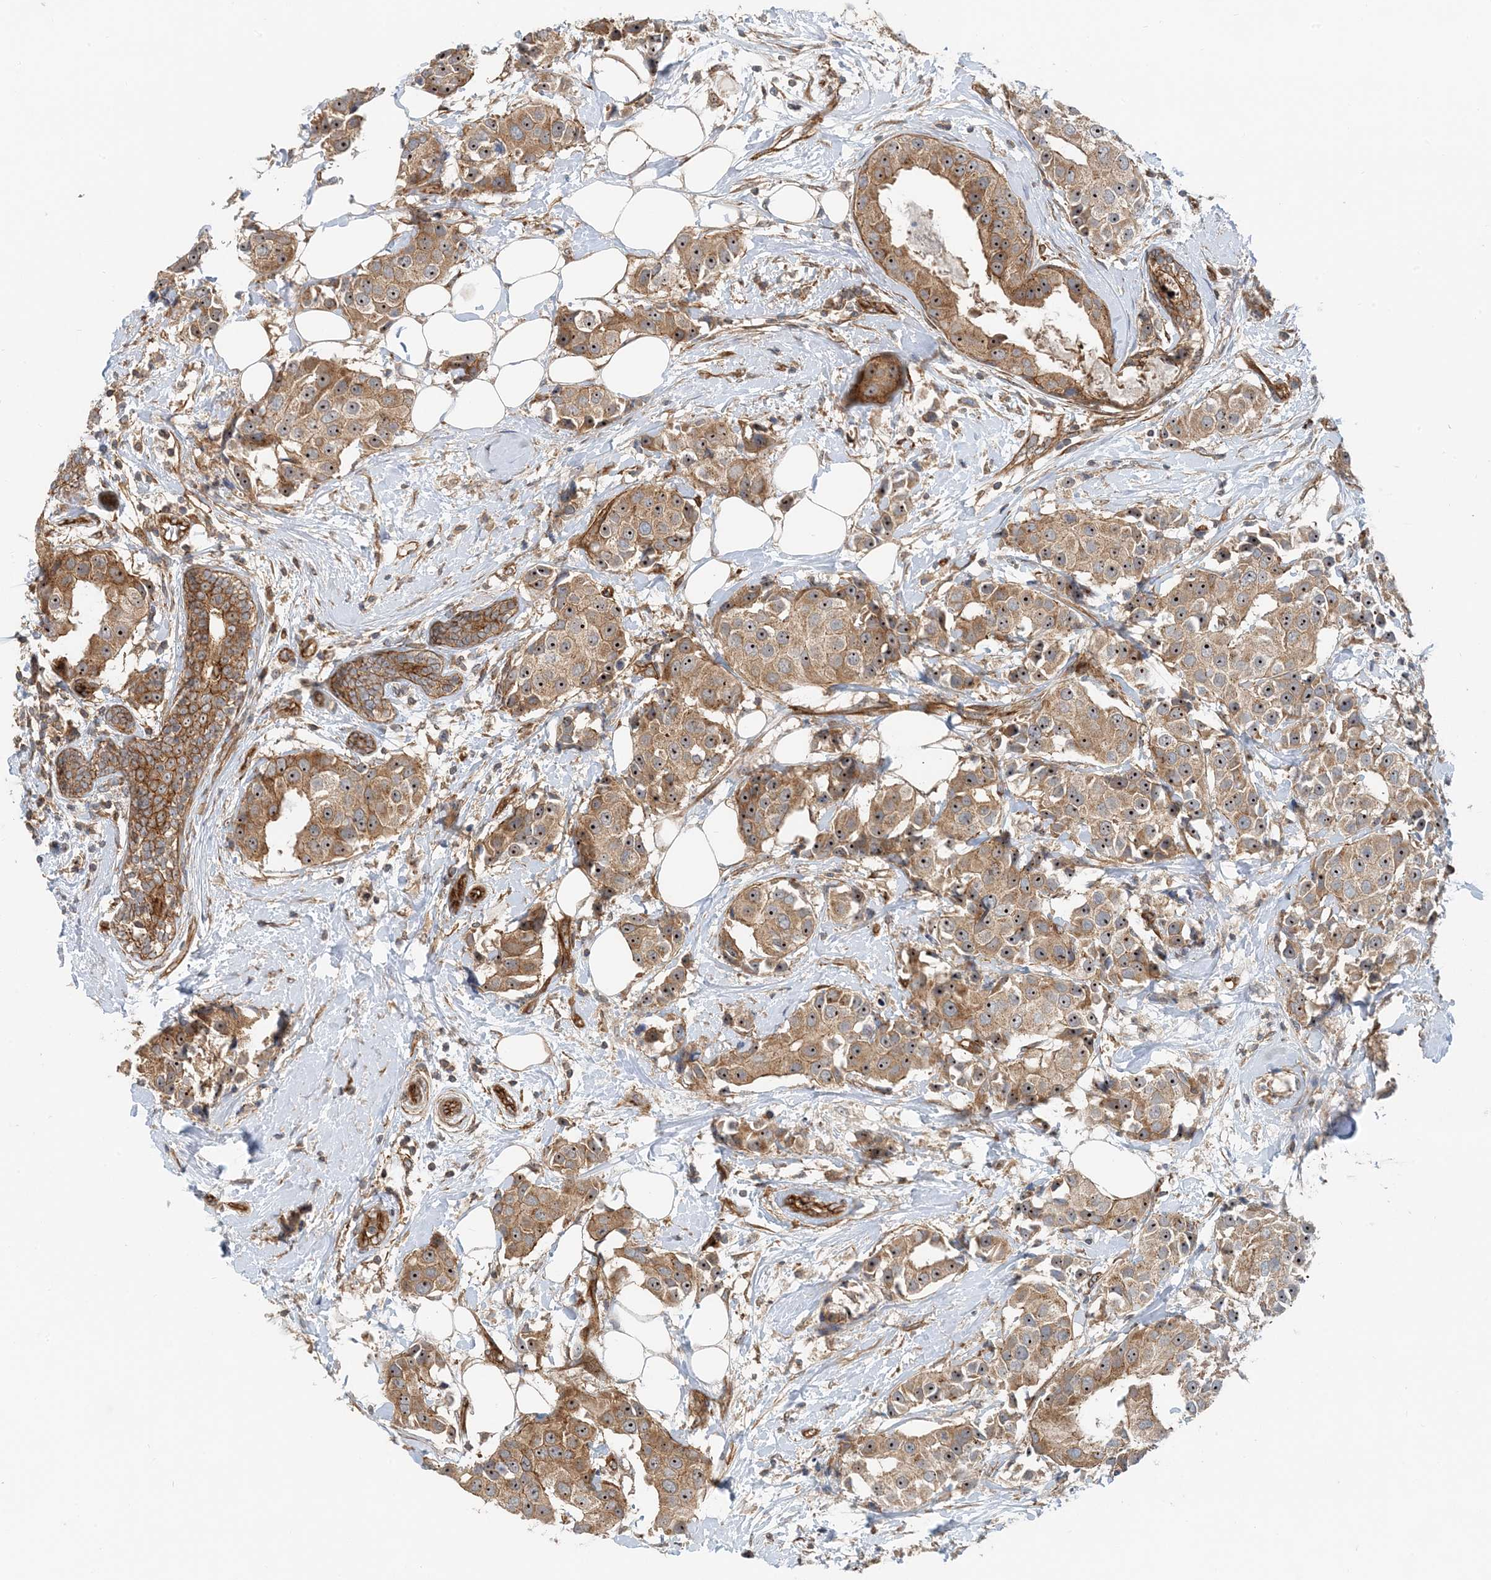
{"staining": {"intensity": "moderate", "quantity": ">75%", "location": "cytoplasmic/membranous,nuclear"}, "tissue": "breast cancer", "cell_type": "Tumor cells", "image_type": "cancer", "snomed": [{"axis": "morphology", "description": "Normal tissue, NOS"}, {"axis": "morphology", "description": "Duct carcinoma"}, {"axis": "topography", "description": "Breast"}], "caption": "This is an image of immunohistochemistry (IHC) staining of breast cancer (invasive ductal carcinoma), which shows moderate positivity in the cytoplasmic/membranous and nuclear of tumor cells.", "gene": "MYL5", "patient": {"sex": "female", "age": 39}}